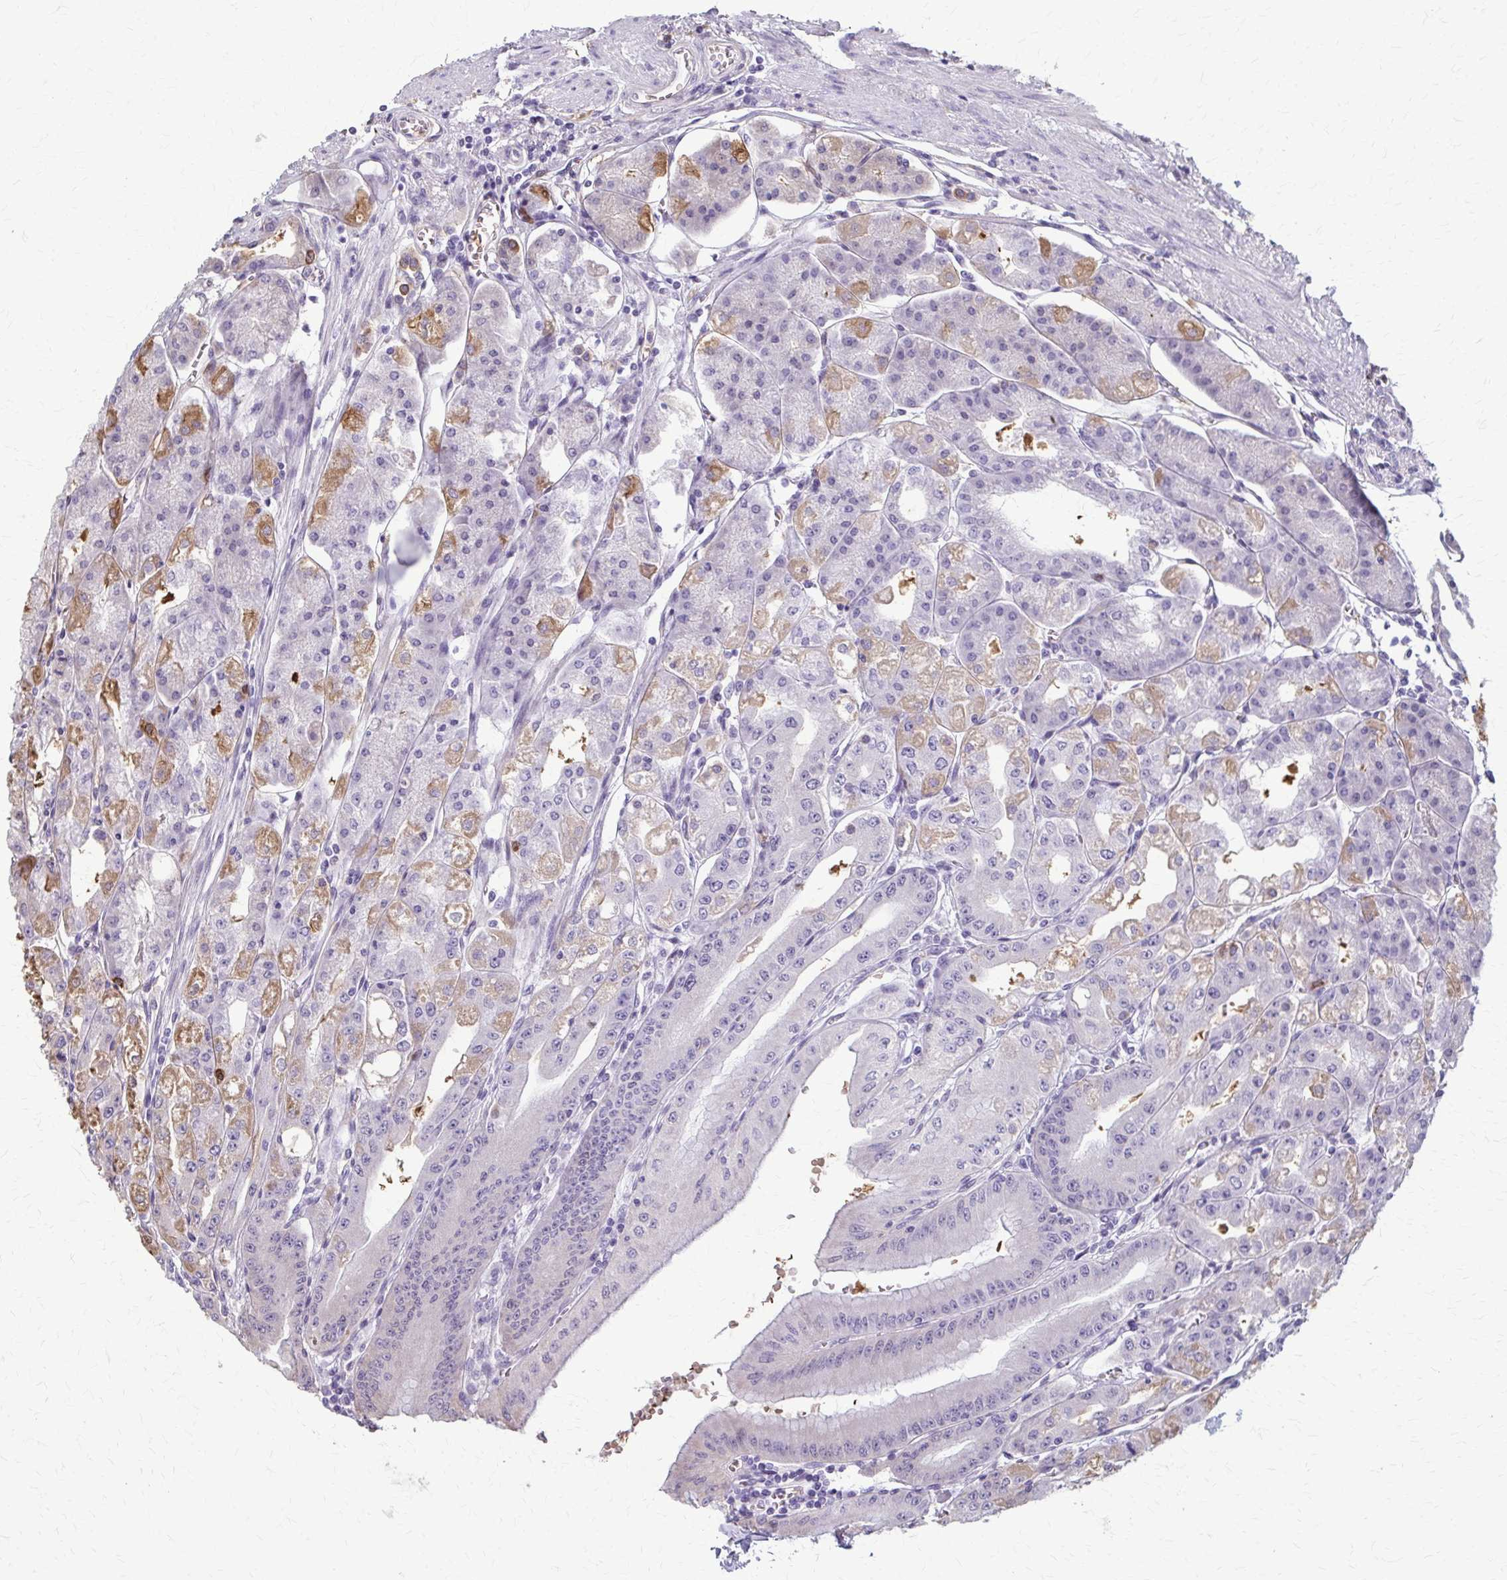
{"staining": {"intensity": "moderate", "quantity": "<25%", "location": "cytoplasmic/membranous"}, "tissue": "stomach", "cell_type": "Glandular cells", "image_type": "normal", "snomed": [{"axis": "morphology", "description": "Normal tissue, NOS"}, {"axis": "topography", "description": "Stomach, lower"}], "caption": "High-power microscopy captured an immunohistochemistry image of normal stomach, revealing moderate cytoplasmic/membranous expression in about <25% of glandular cells.", "gene": "ZNF34", "patient": {"sex": "male", "age": 71}}